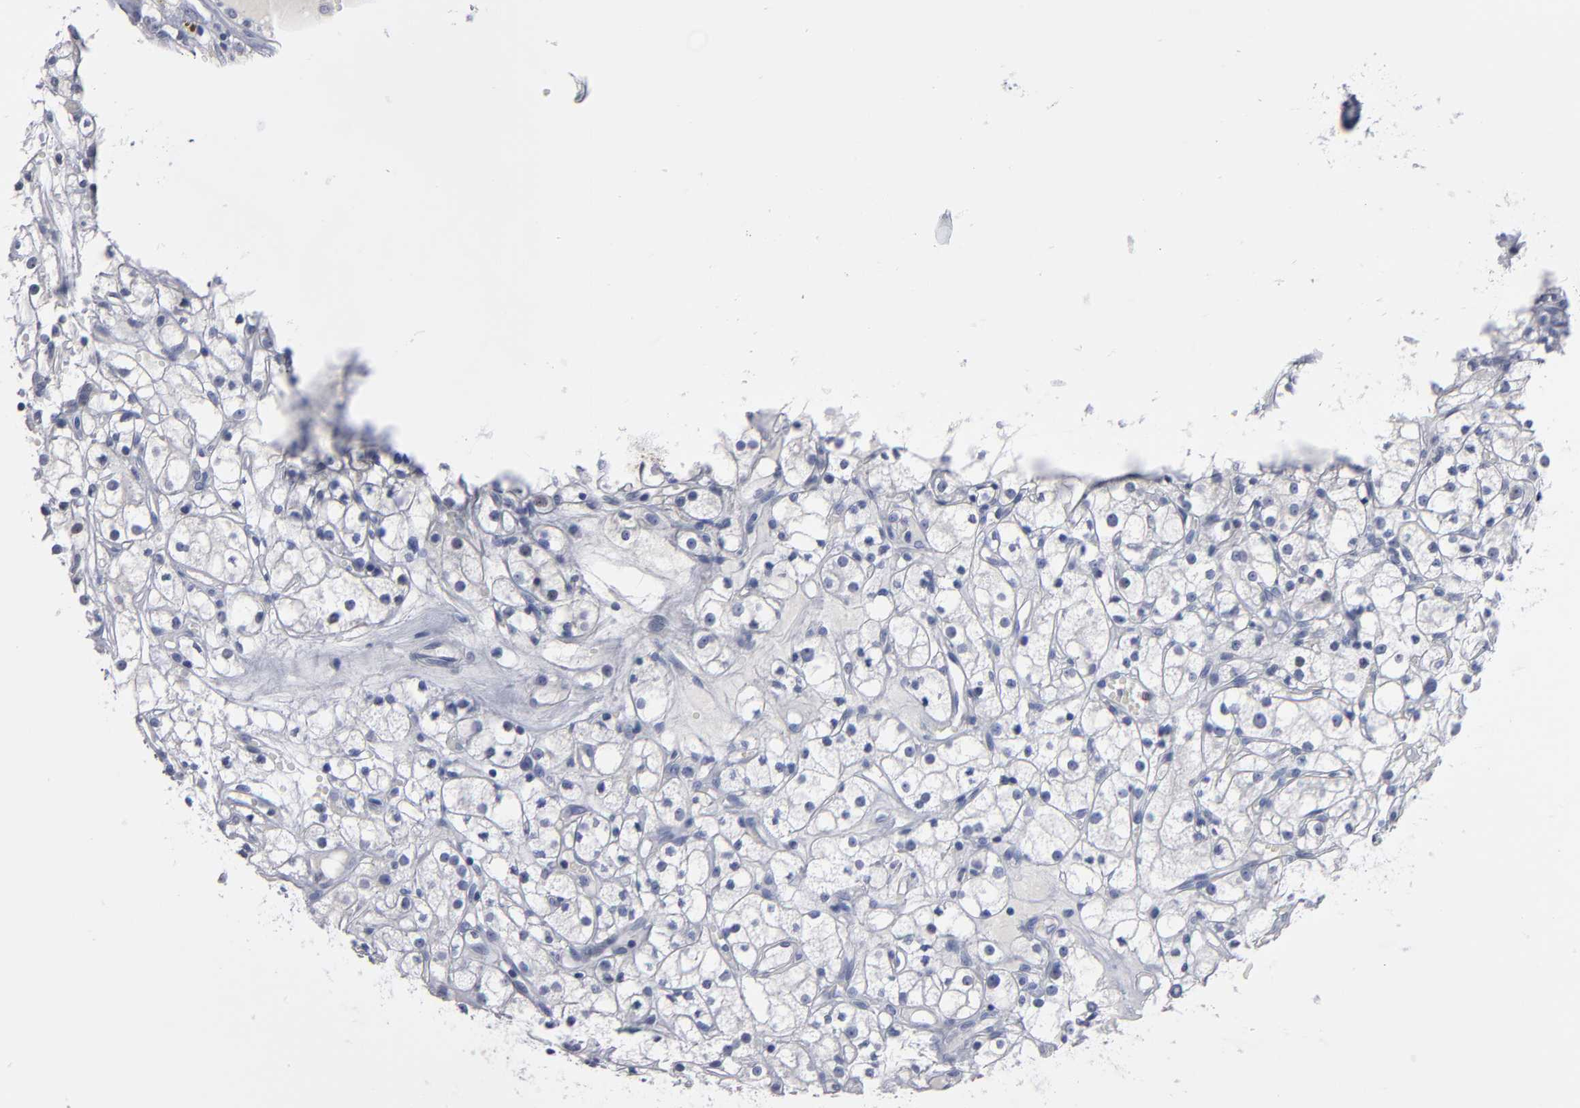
{"staining": {"intensity": "negative", "quantity": "none", "location": "none"}, "tissue": "renal cancer", "cell_type": "Tumor cells", "image_type": "cancer", "snomed": [{"axis": "morphology", "description": "Adenocarcinoma, NOS"}, {"axis": "topography", "description": "Kidney"}], "caption": "DAB immunohistochemical staining of renal cancer reveals no significant staining in tumor cells.", "gene": "RPH3A", "patient": {"sex": "male", "age": 61}}